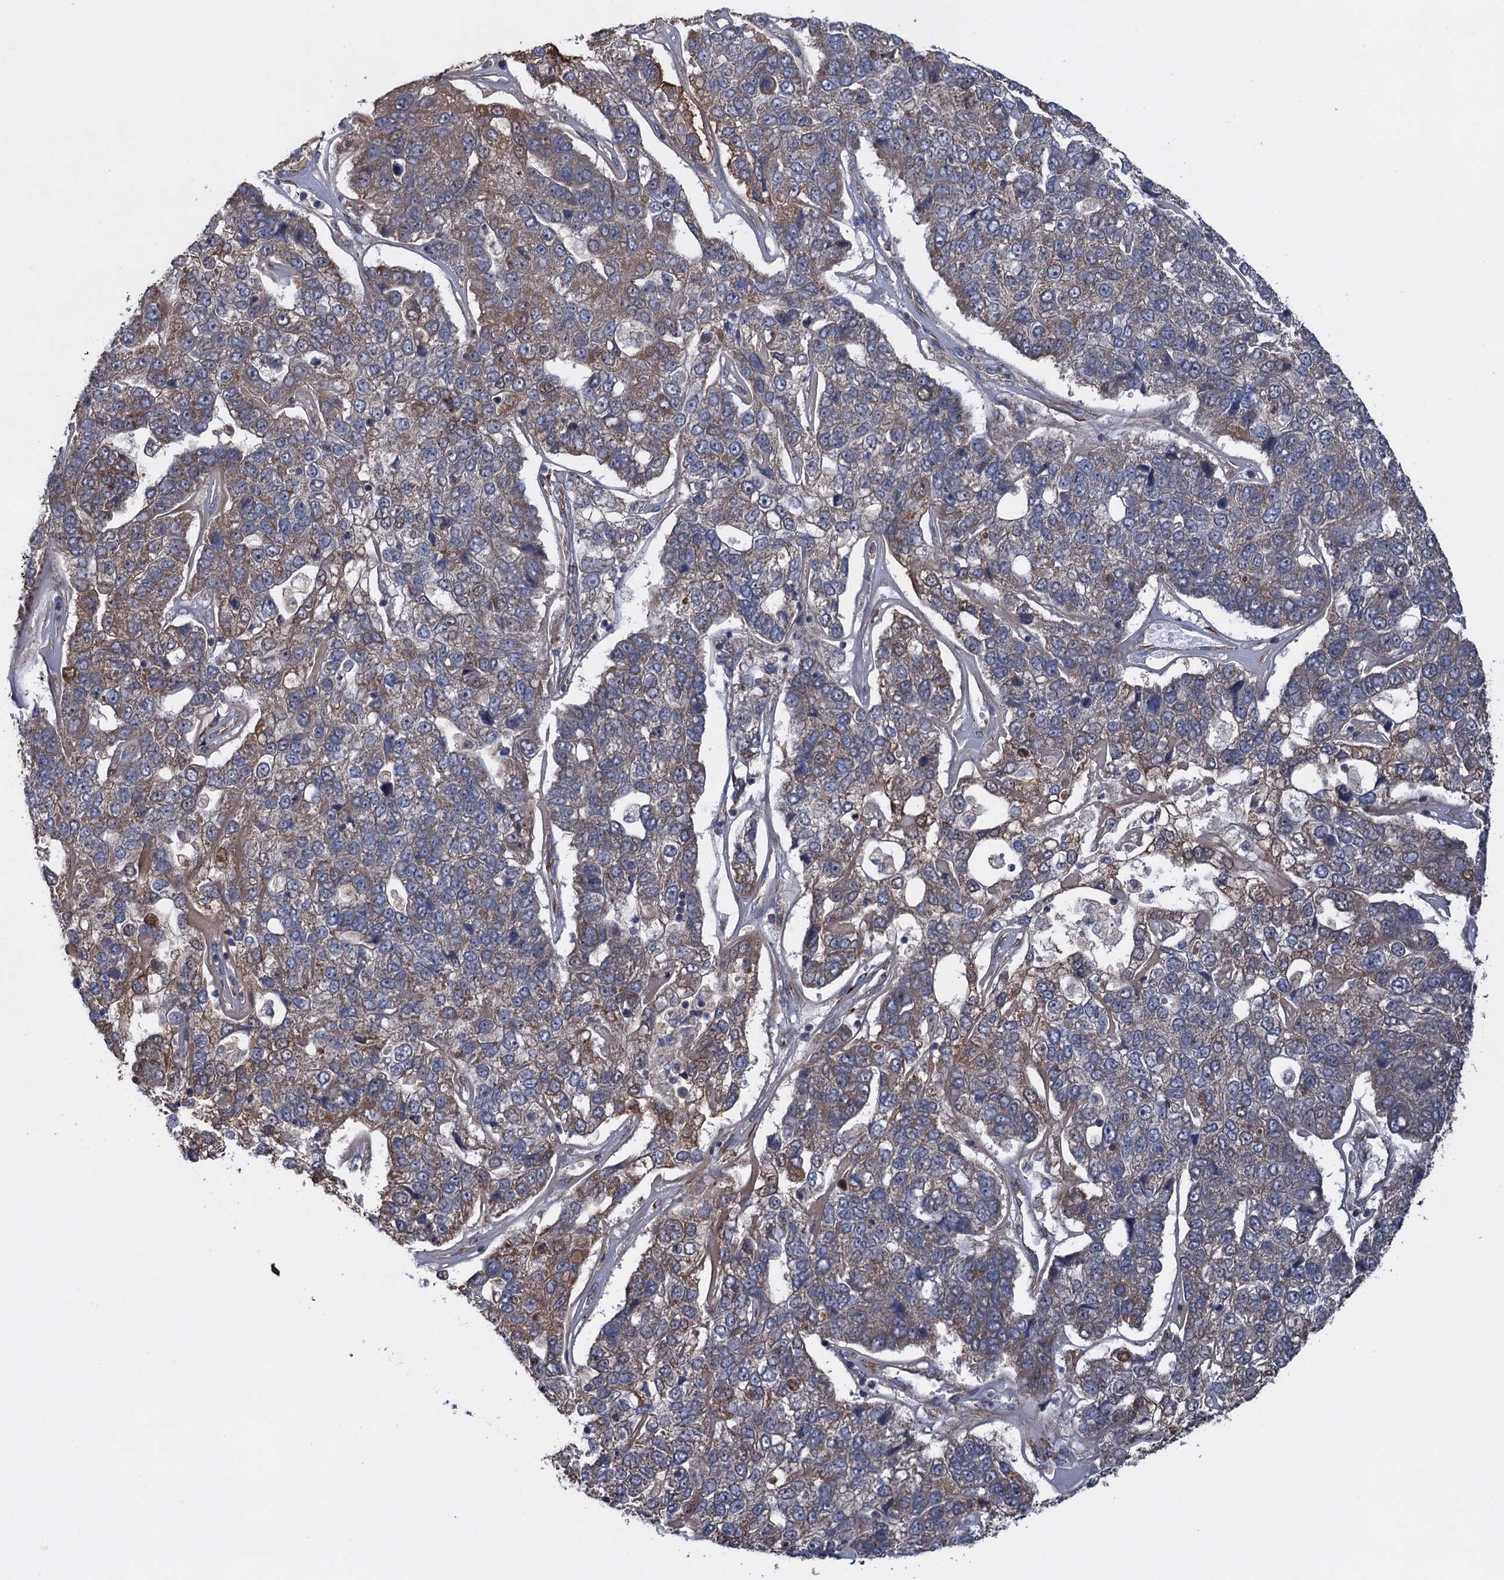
{"staining": {"intensity": "moderate", "quantity": "<25%", "location": "cytoplasmic/membranous"}, "tissue": "pancreatic cancer", "cell_type": "Tumor cells", "image_type": "cancer", "snomed": [{"axis": "morphology", "description": "Adenocarcinoma, NOS"}, {"axis": "topography", "description": "Pancreas"}], "caption": "Immunohistochemistry (DAB) staining of adenocarcinoma (pancreatic) displays moderate cytoplasmic/membranous protein staining in approximately <25% of tumor cells. (DAB = brown stain, brightfield microscopy at high magnification).", "gene": "HAUS1", "patient": {"sex": "female", "age": 61}}